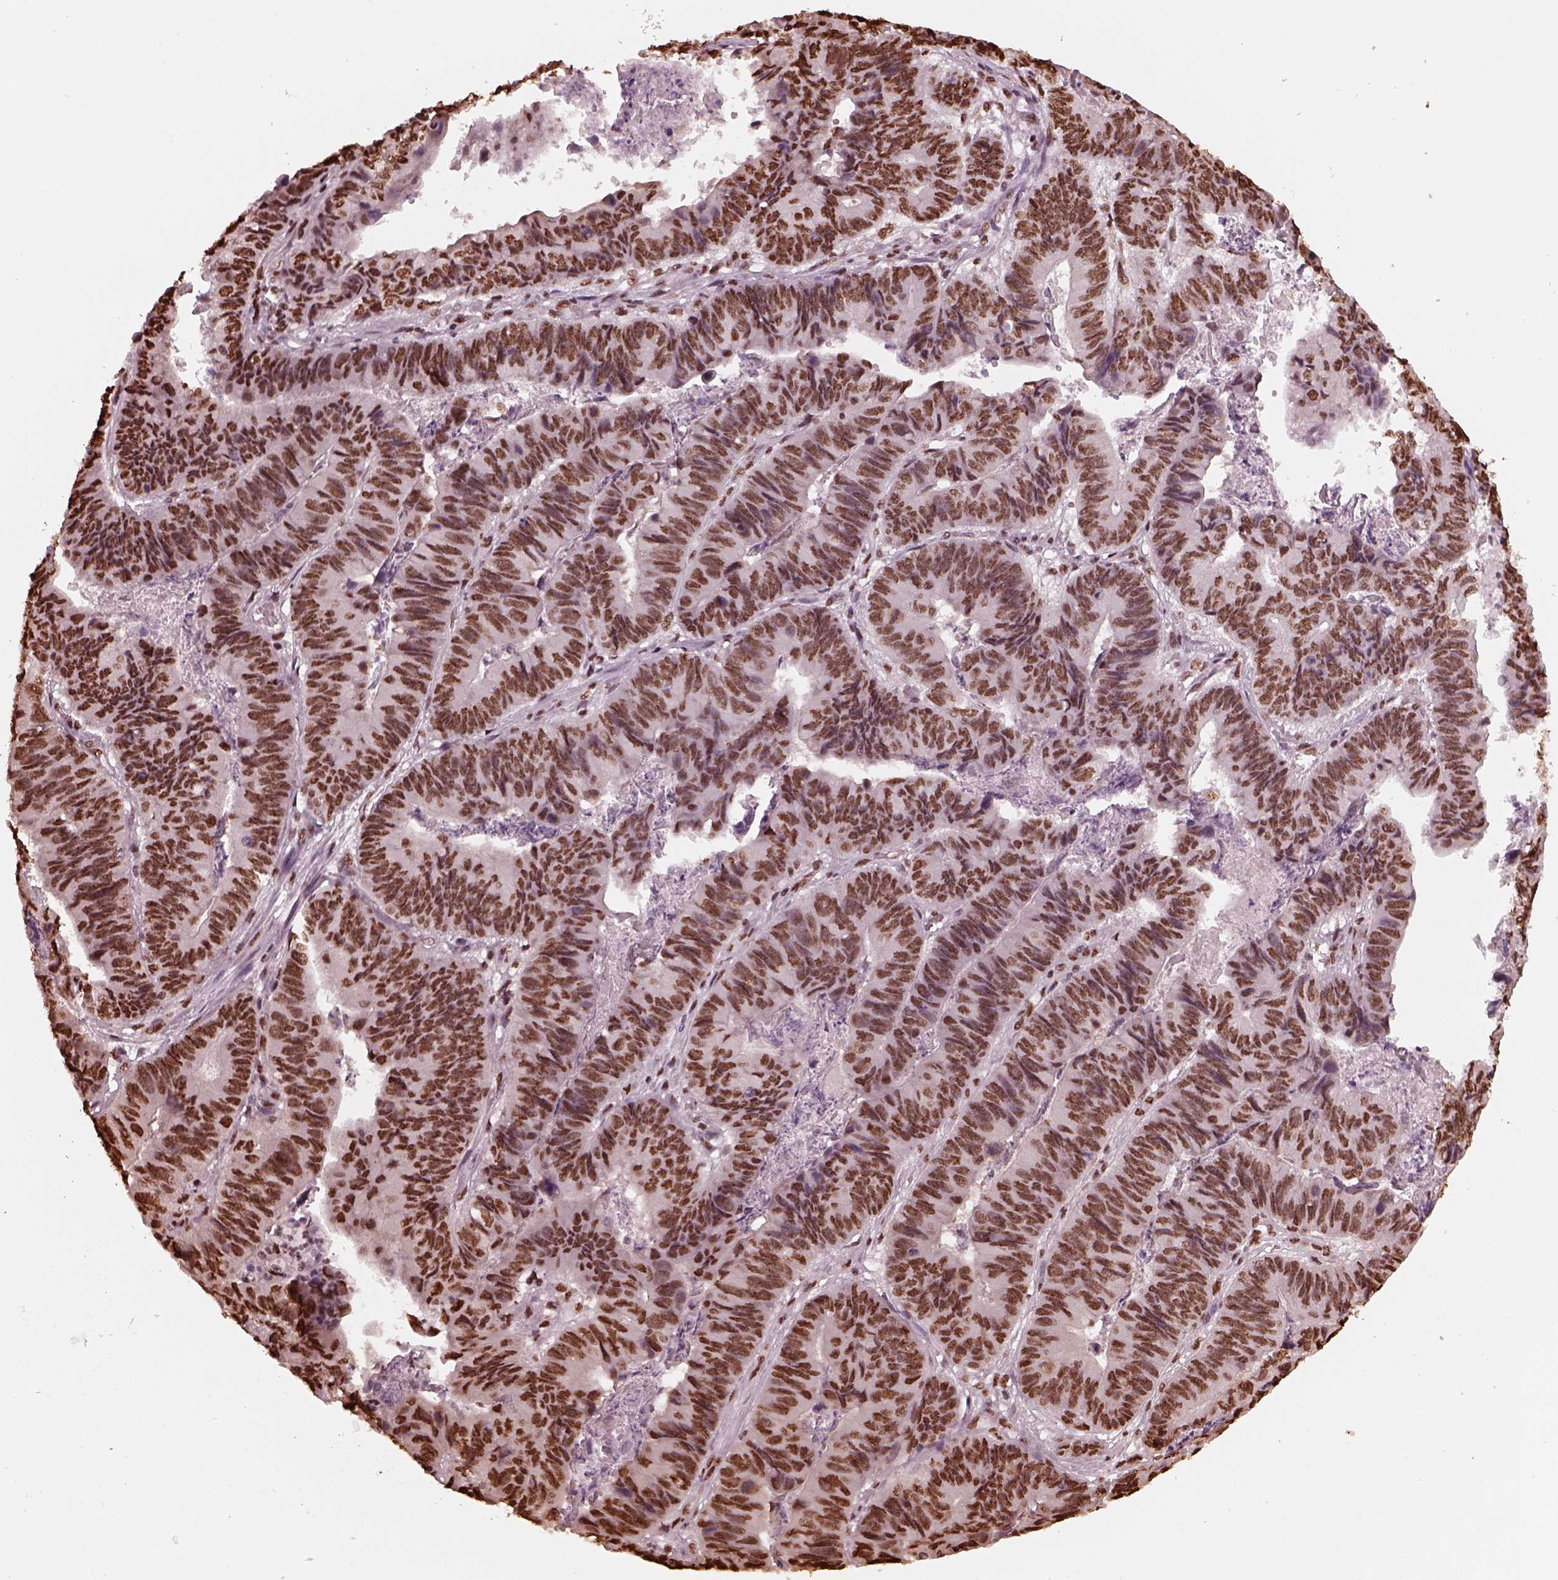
{"staining": {"intensity": "moderate", "quantity": ">75%", "location": "nuclear"}, "tissue": "stomach cancer", "cell_type": "Tumor cells", "image_type": "cancer", "snomed": [{"axis": "morphology", "description": "Adenocarcinoma, NOS"}, {"axis": "topography", "description": "Stomach, lower"}], "caption": "This is an image of immunohistochemistry (IHC) staining of stomach cancer (adenocarcinoma), which shows moderate expression in the nuclear of tumor cells.", "gene": "NSD1", "patient": {"sex": "male", "age": 77}}